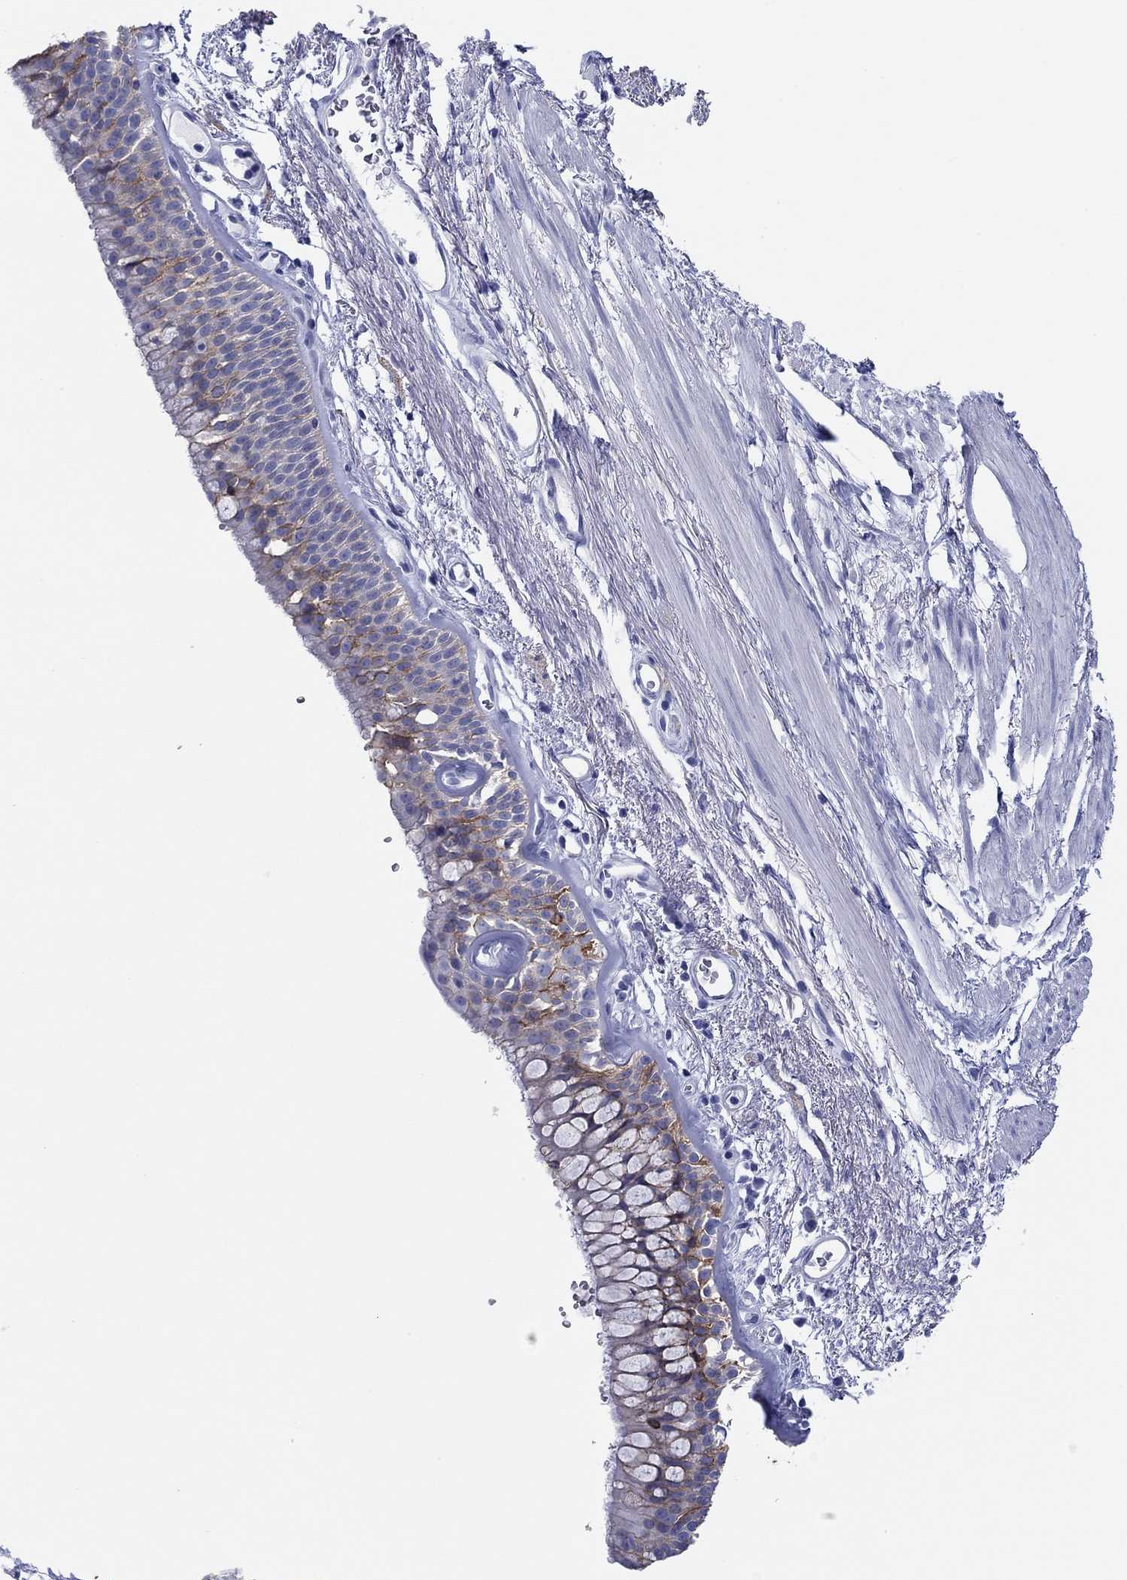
{"staining": {"intensity": "moderate", "quantity": "<25%", "location": "cytoplasmic/membranous"}, "tissue": "bronchus", "cell_type": "Respiratory epithelial cells", "image_type": "normal", "snomed": [{"axis": "morphology", "description": "Normal tissue, NOS"}, {"axis": "topography", "description": "Bronchus"}, {"axis": "topography", "description": "Lung"}], "caption": "Normal bronchus was stained to show a protein in brown. There is low levels of moderate cytoplasmic/membranous staining in about <25% of respiratory epithelial cells. (DAB (3,3'-diaminobenzidine) = brown stain, brightfield microscopy at high magnification).", "gene": "ATP1B1", "patient": {"sex": "female", "age": 57}}